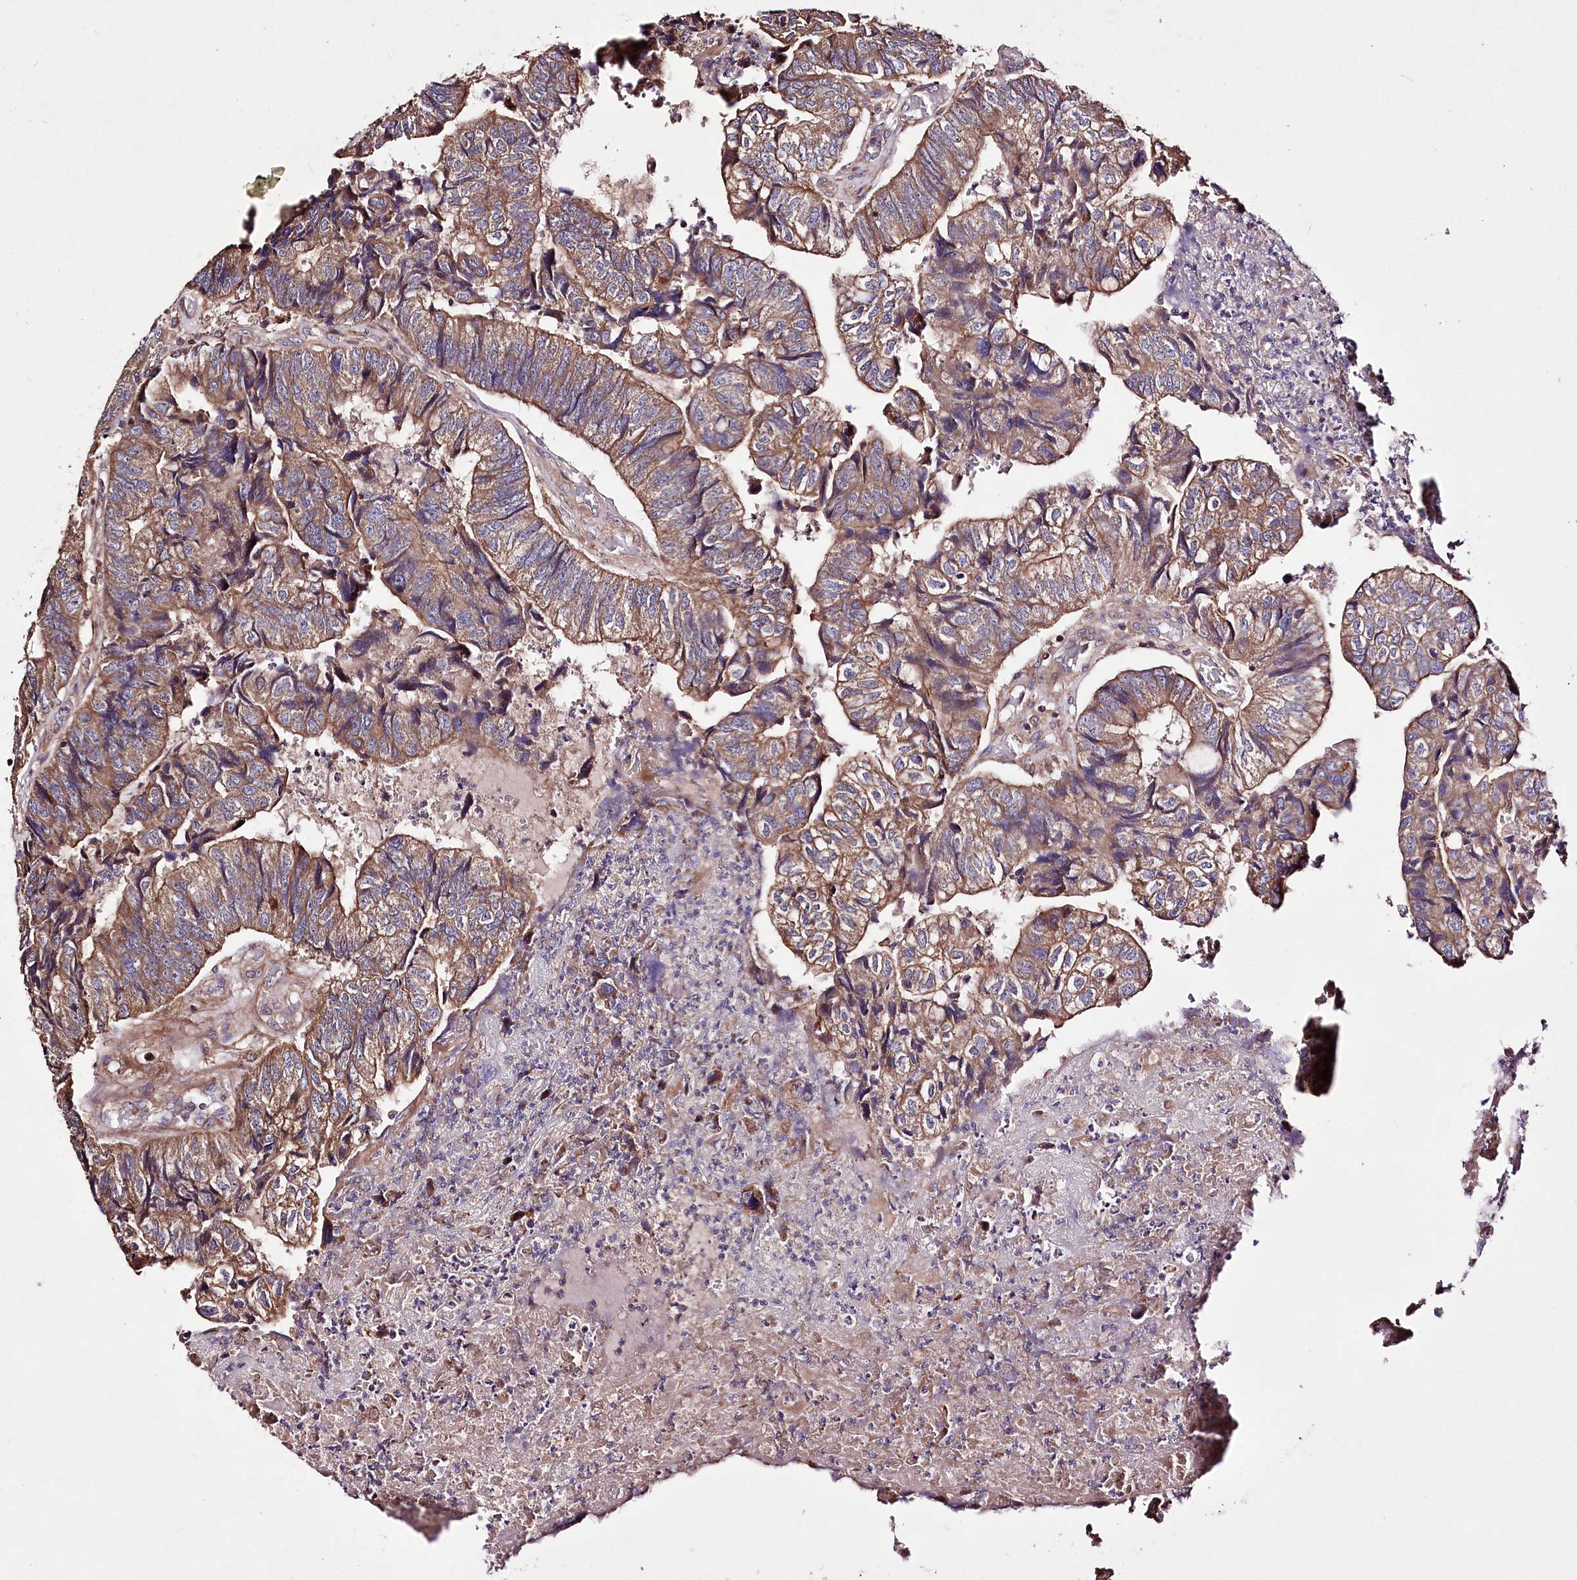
{"staining": {"intensity": "moderate", "quantity": ">75%", "location": "cytoplasmic/membranous"}, "tissue": "colorectal cancer", "cell_type": "Tumor cells", "image_type": "cancer", "snomed": [{"axis": "morphology", "description": "Adenocarcinoma, NOS"}, {"axis": "topography", "description": "Colon"}], "caption": "Immunohistochemistry of colorectal adenocarcinoma exhibits medium levels of moderate cytoplasmic/membranous expression in about >75% of tumor cells. The staining was performed using DAB to visualize the protein expression in brown, while the nuclei were stained in blue with hematoxylin (Magnification: 20x).", "gene": "WWC1", "patient": {"sex": "female", "age": 67}}